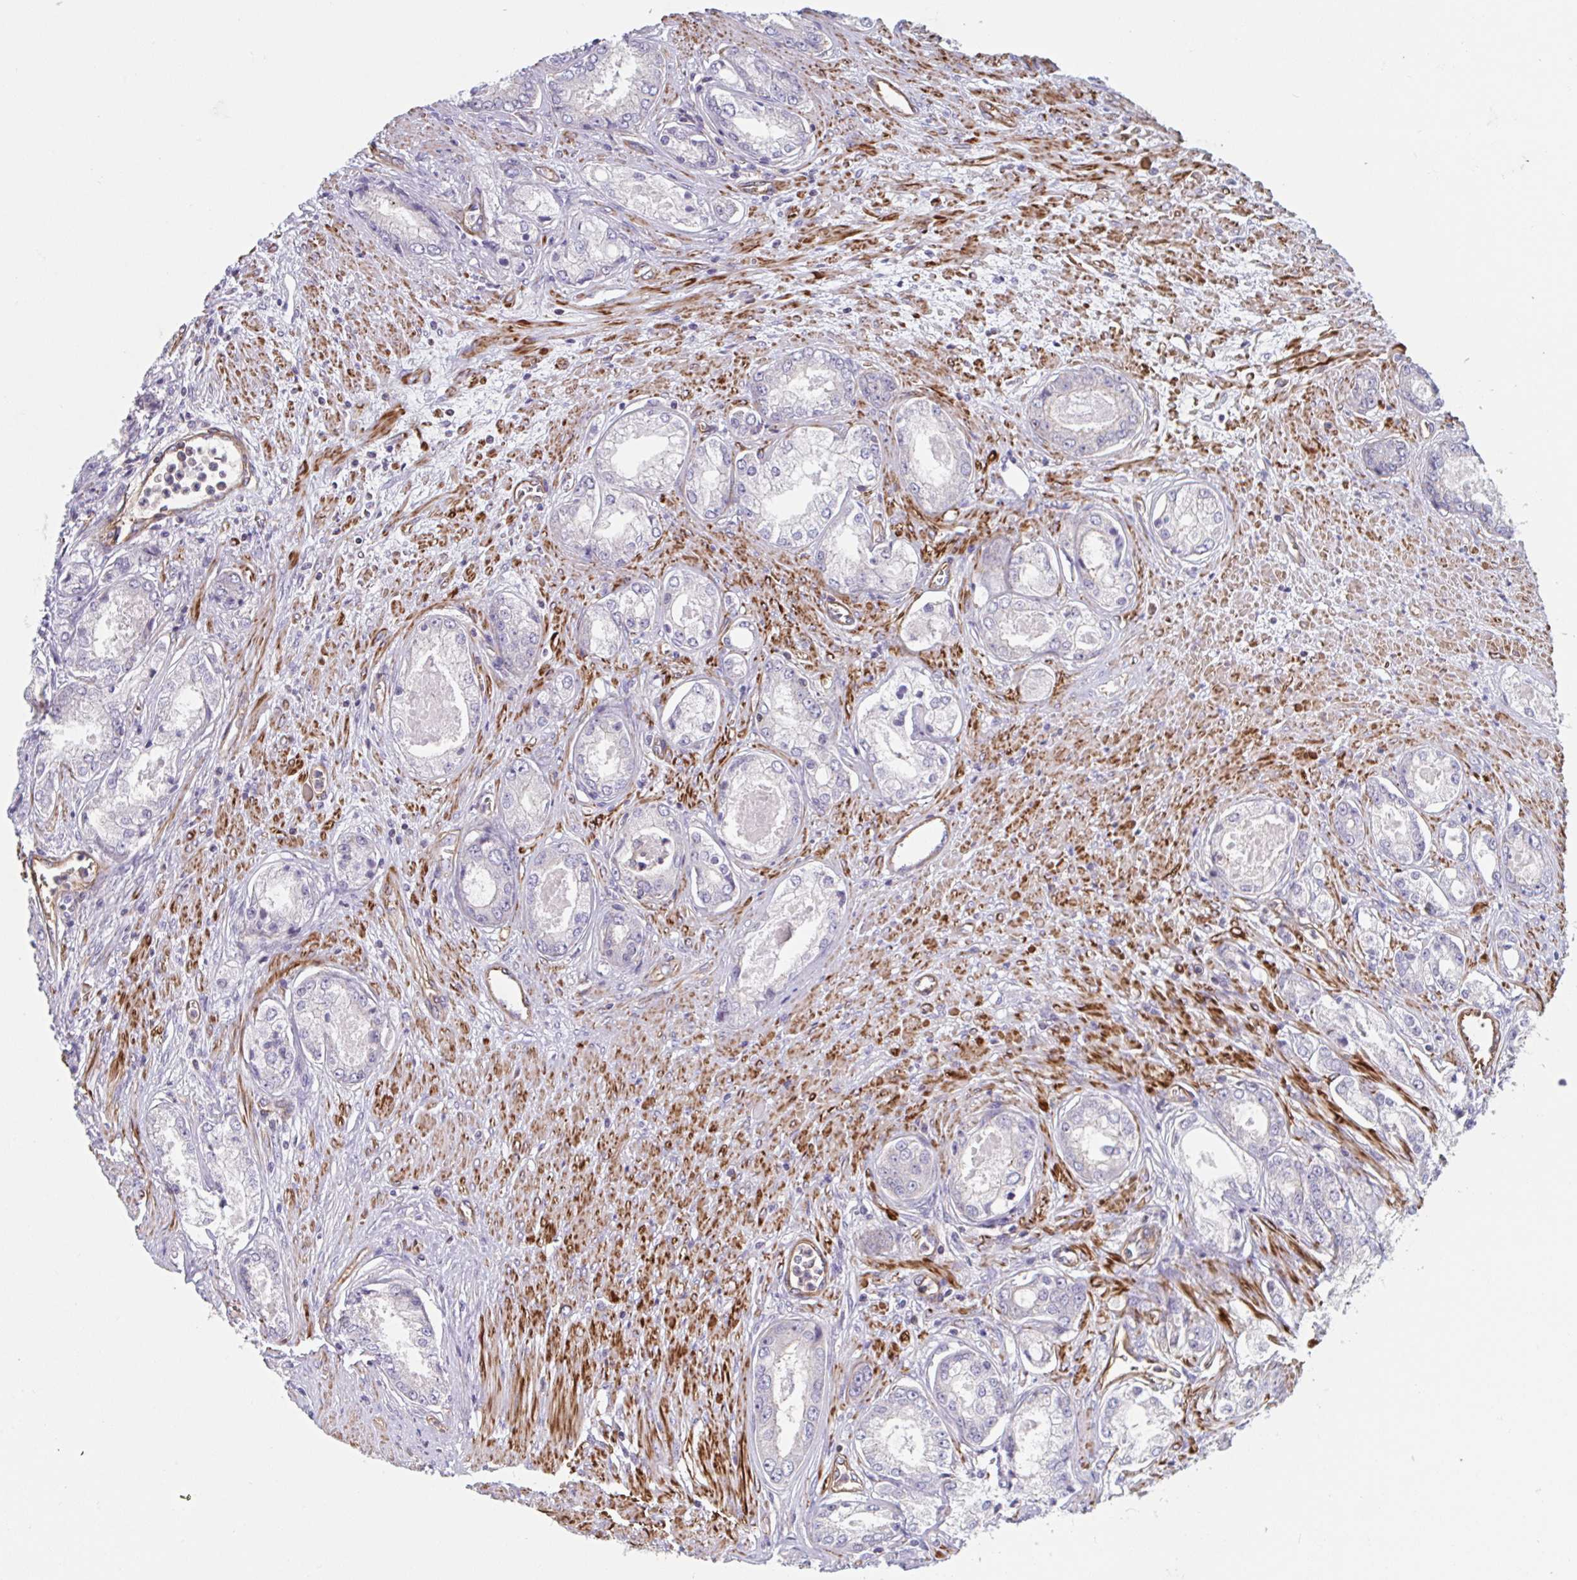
{"staining": {"intensity": "negative", "quantity": "none", "location": "none"}, "tissue": "prostate cancer", "cell_type": "Tumor cells", "image_type": "cancer", "snomed": [{"axis": "morphology", "description": "Adenocarcinoma, Low grade"}, {"axis": "topography", "description": "Prostate"}], "caption": "This micrograph is of low-grade adenocarcinoma (prostate) stained with immunohistochemistry to label a protein in brown with the nuclei are counter-stained blue. There is no staining in tumor cells. (DAB (3,3'-diaminobenzidine) IHC visualized using brightfield microscopy, high magnification).", "gene": "SHISA7", "patient": {"sex": "male", "age": 68}}